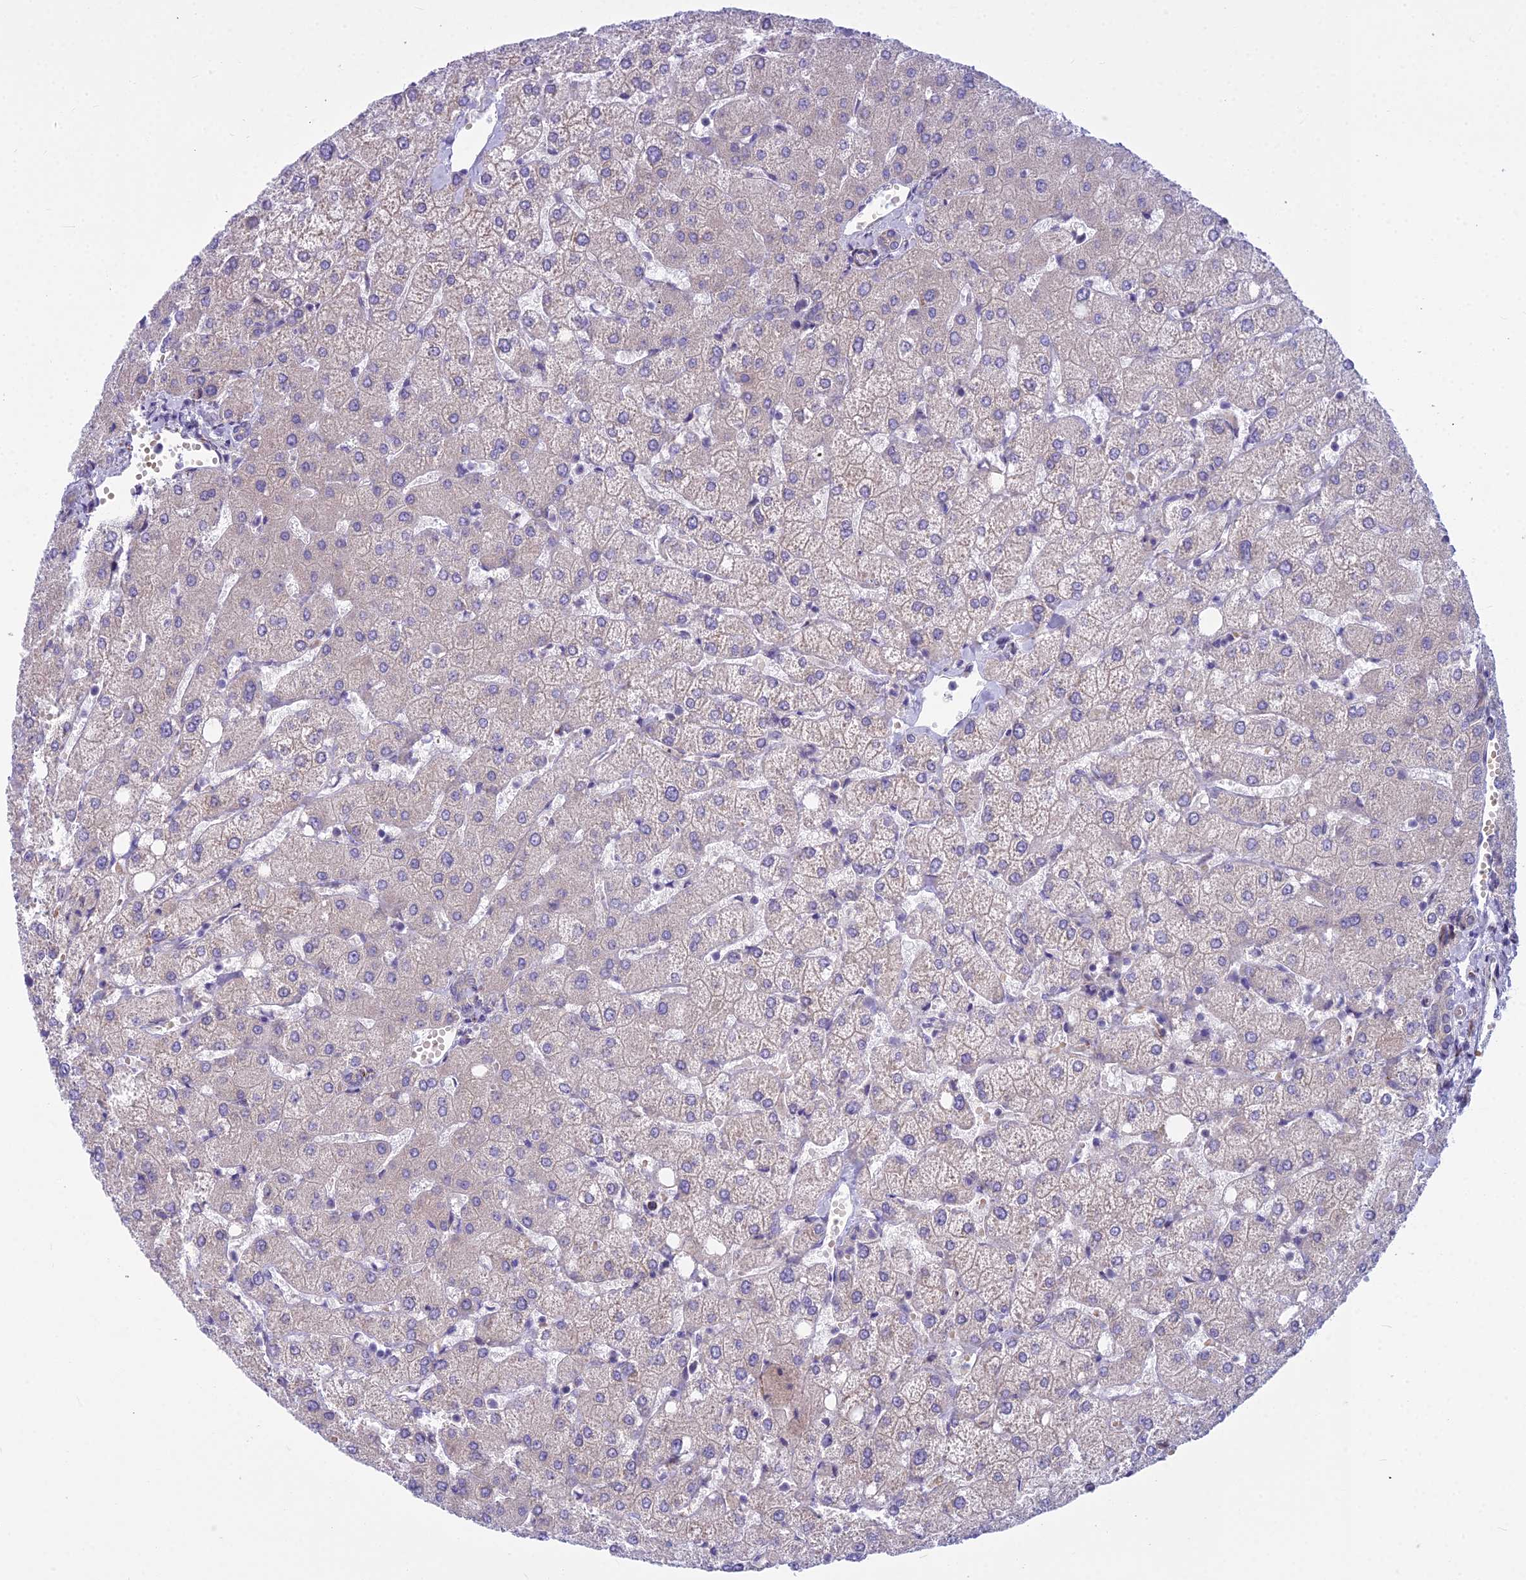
{"staining": {"intensity": "negative", "quantity": "none", "location": "none"}, "tissue": "liver", "cell_type": "Cholangiocytes", "image_type": "normal", "snomed": [{"axis": "morphology", "description": "Normal tissue, NOS"}, {"axis": "topography", "description": "Liver"}], "caption": "A high-resolution photomicrograph shows IHC staining of benign liver, which displays no significant expression in cholangiocytes.", "gene": "PCDHB14", "patient": {"sex": "female", "age": 54}}